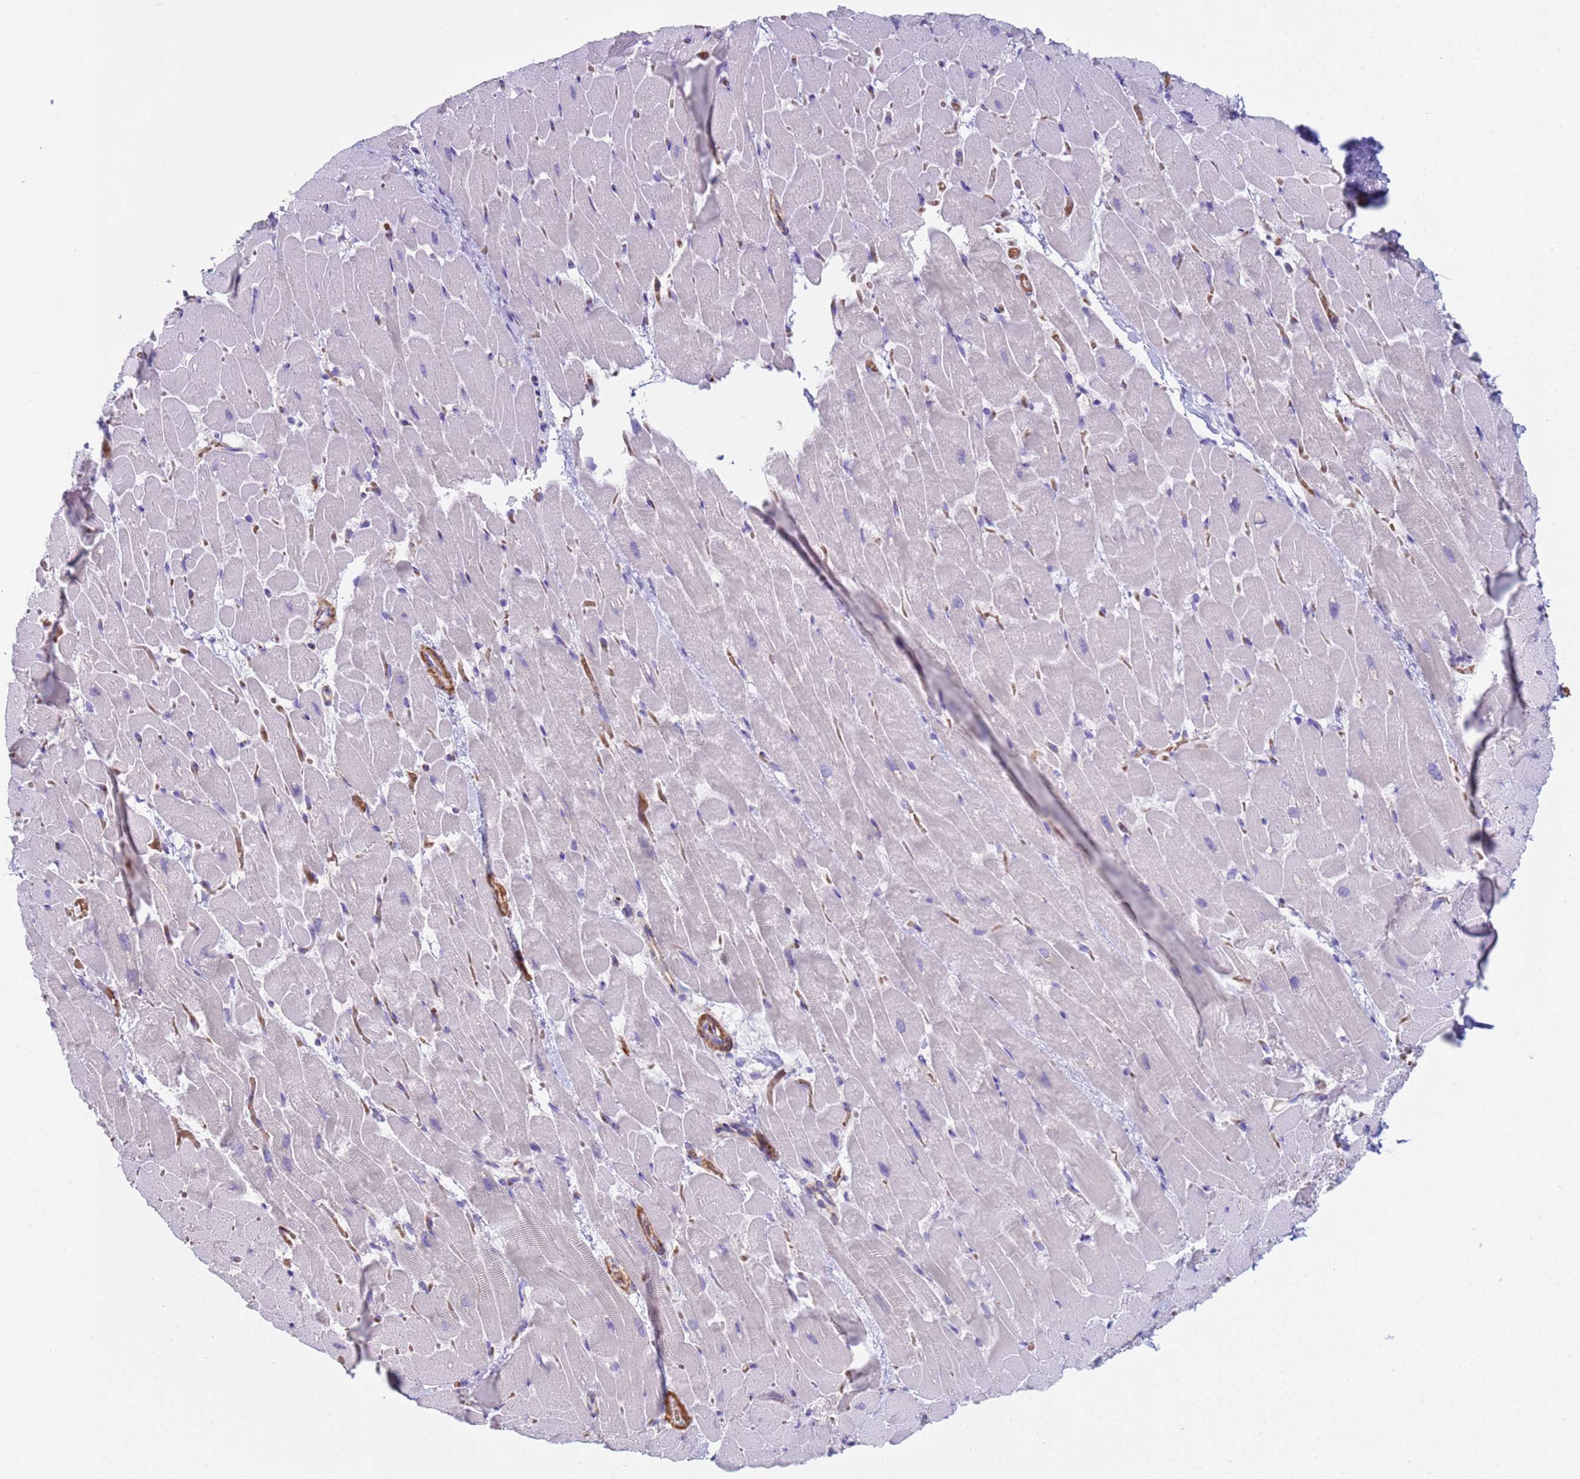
{"staining": {"intensity": "negative", "quantity": "none", "location": "none"}, "tissue": "heart muscle", "cell_type": "Cardiomyocytes", "image_type": "normal", "snomed": [{"axis": "morphology", "description": "Normal tissue, NOS"}, {"axis": "topography", "description": "Heart"}], "caption": "DAB (3,3'-diaminobenzidine) immunohistochemical staining of normal human heart muscle demonstrates no significant staining in cardiomyocytes.", "gene": "KBTBD3", "patient": {"sex": "male", "age": 37}}